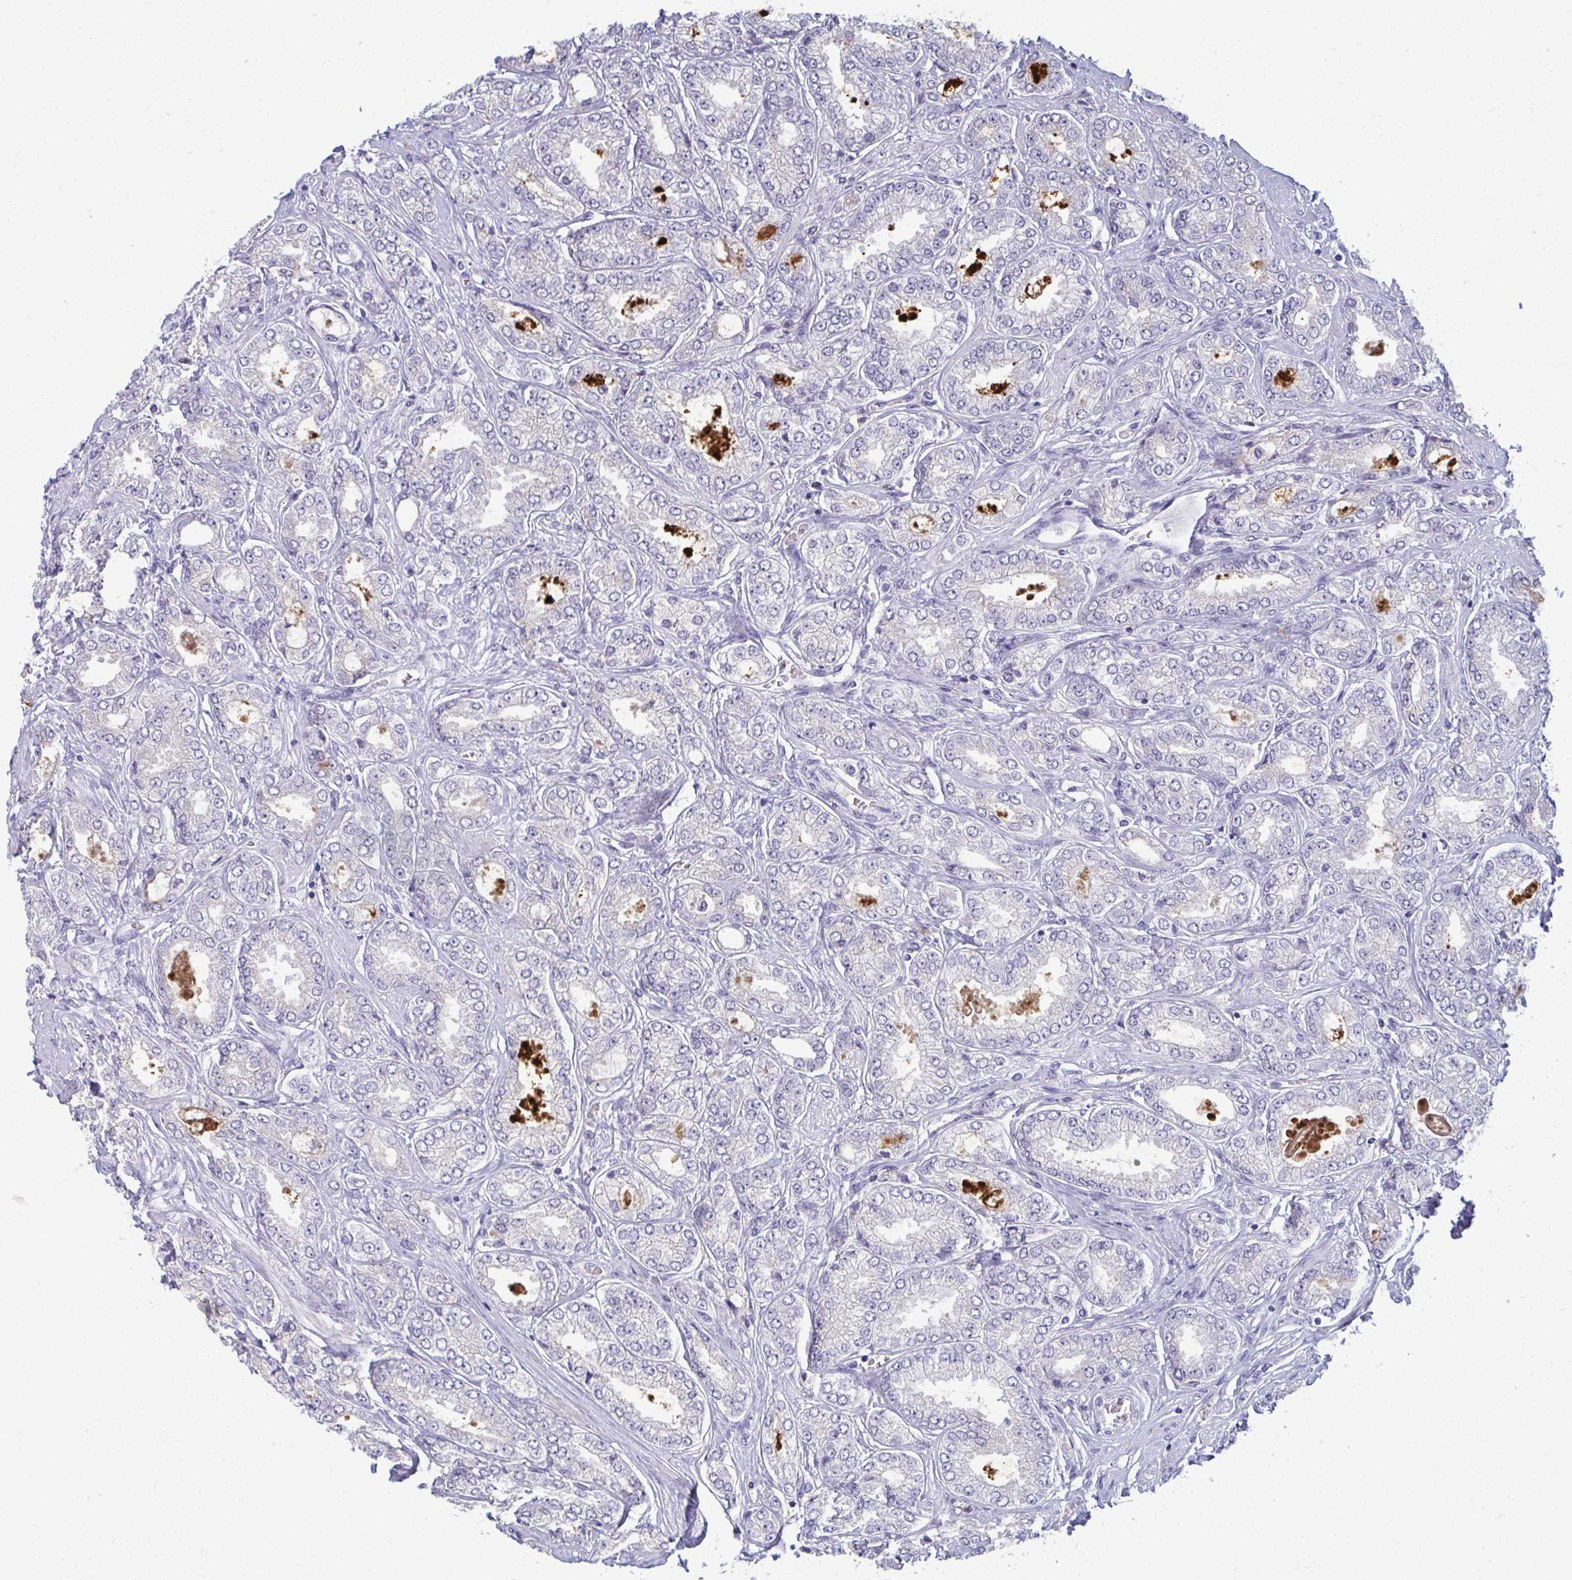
{"staining": {"intensity": "negative", "quantity": "none", "location": "none"}, "tissue": "prostate cancer", "cell_type": "Tumor cells", "image_type": "cancer", "snomed": [{"axis": "morphology", "description": "Adenocarcinoma, High grade"}, {"axis": "topography", "description": "Prostate"}], "caption": "This is a image of immunohistochemistry staining of high-grade adenocarcinoma (prostate), which shows no positivity in tumor cells.", "gene": "OR4M1", "patient": {"sex": "male", "age": 68}}